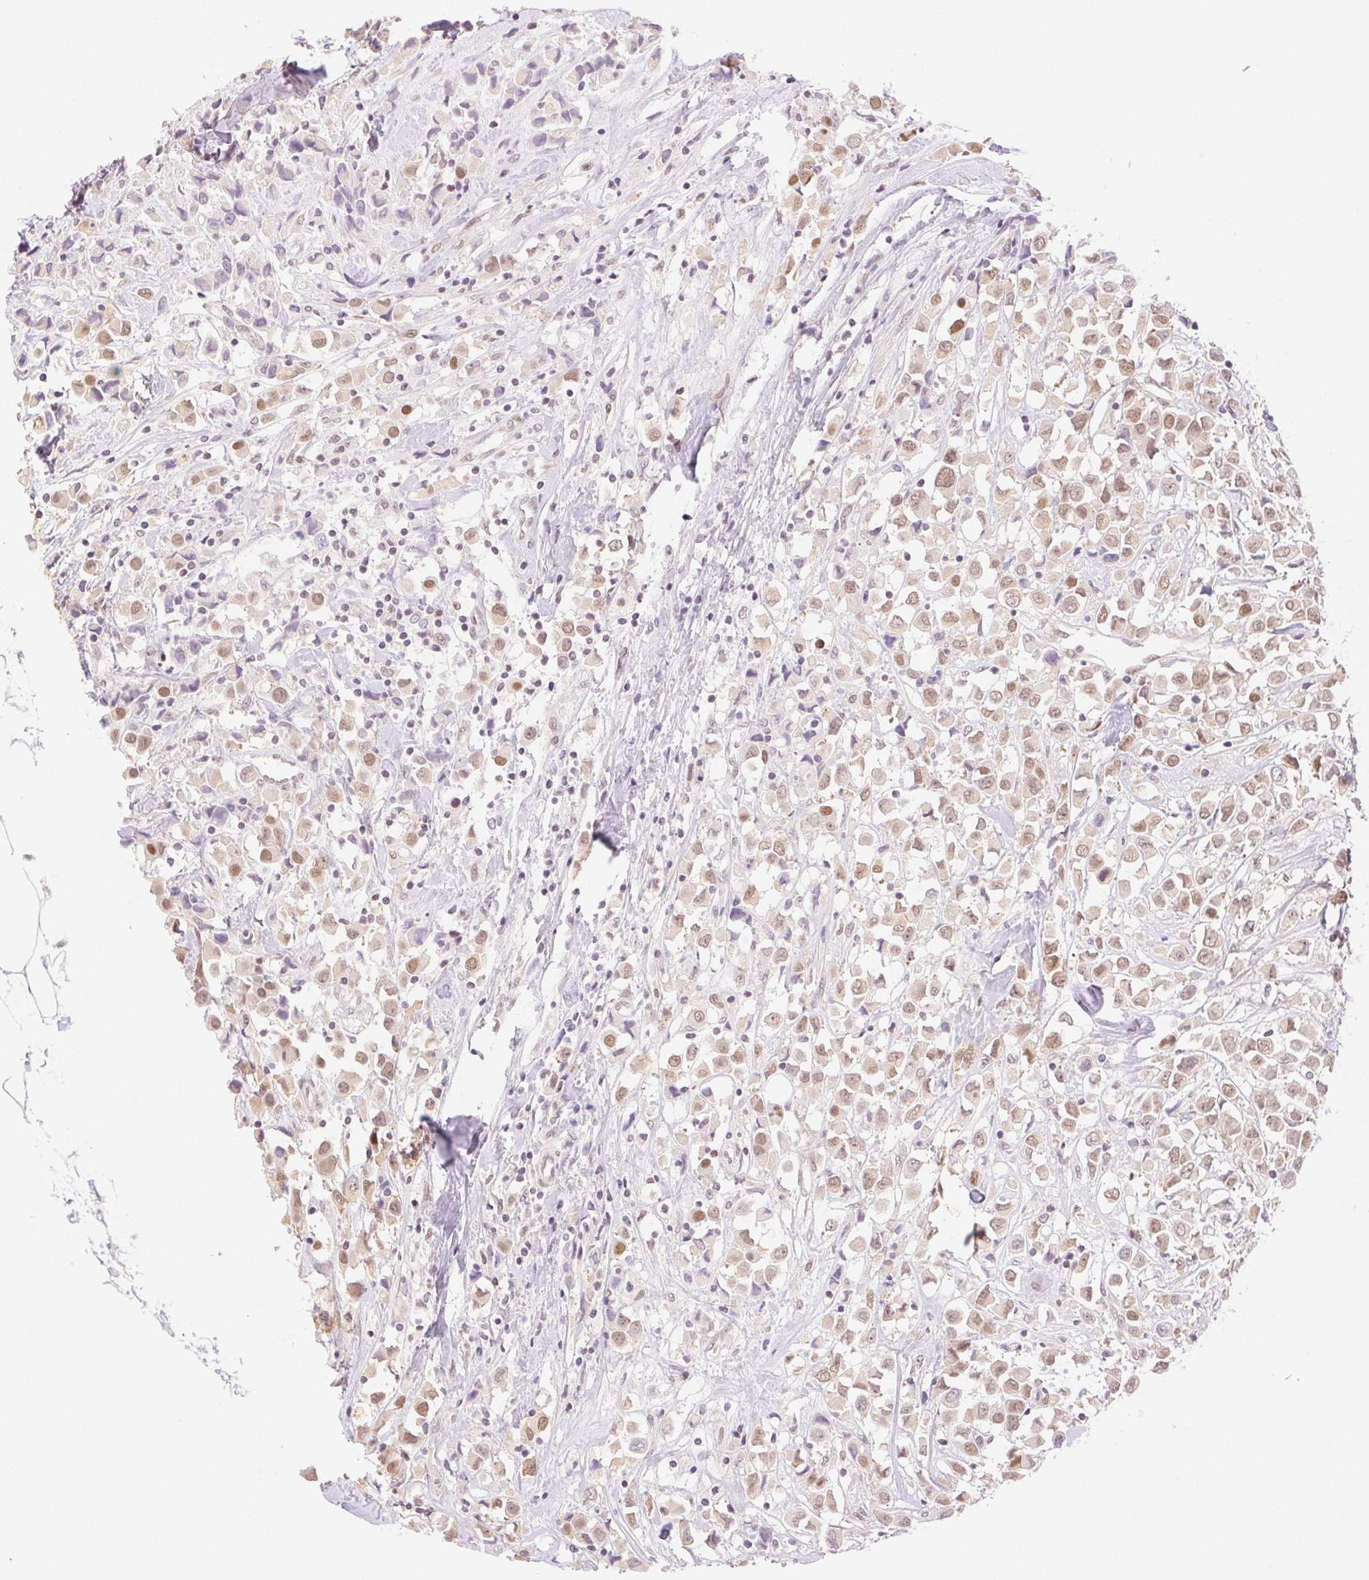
{"staining": {"intensity": "moderate", "quantity": ">75%", "location": "nuclear"}, "tissue": "breast cancer", "cell_type": "Tumor cells", "image_type": "cancer", "snomed": [{"axis": "morphology", "description": "Duct carcinoma"}, {"axis": "topography", "description": "Breast"}], "caption": "A photomicrograph of breast intraductal carcinoma stained for a protein displays moderate nuclear brown staining in tumor cells.", "gene": "H2AZ2", "patient": {"sex": "female", "age": 61}}